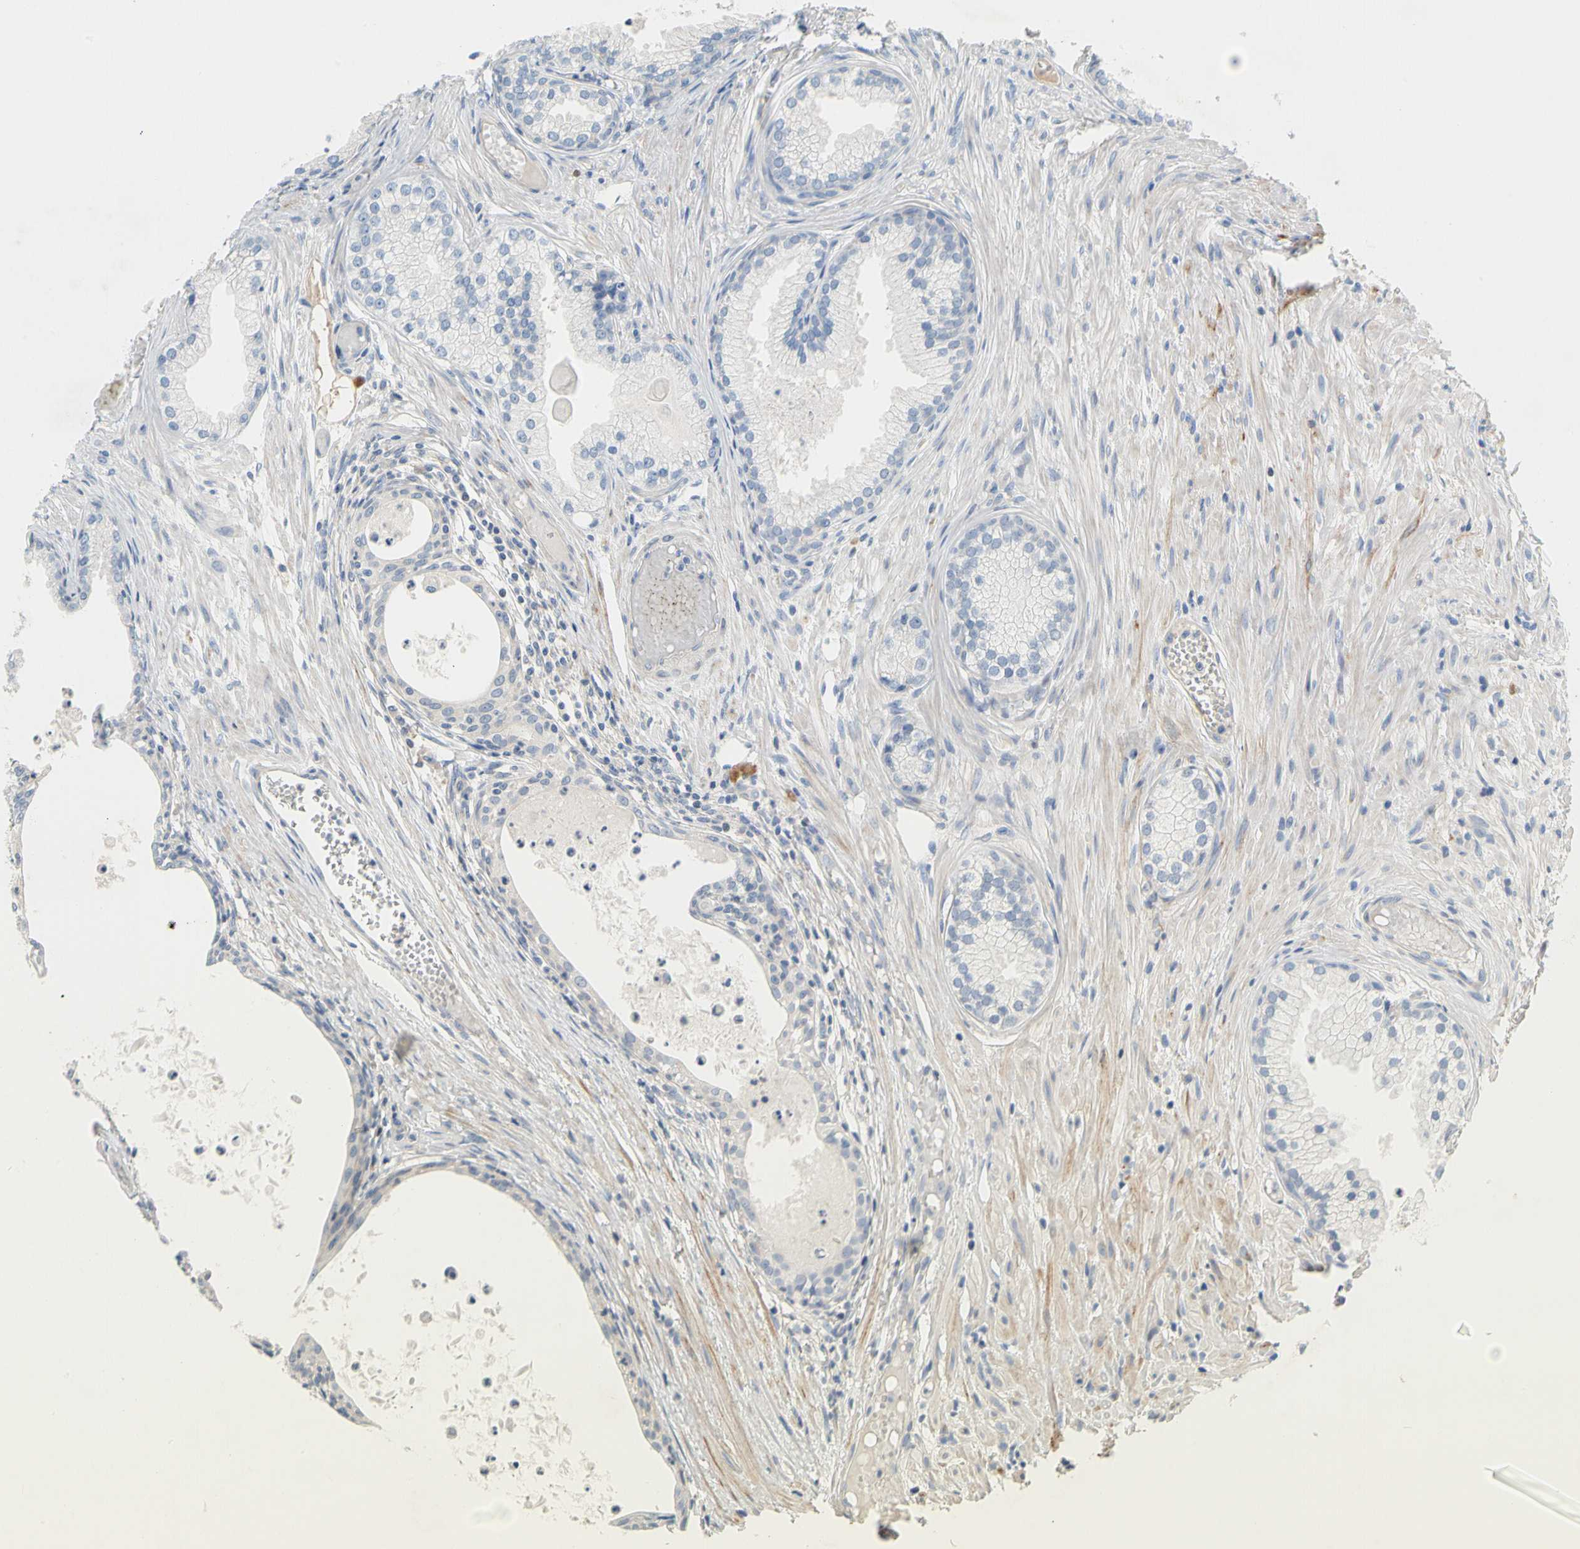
{"staining": {"intensity": "negative", "quantity": "none", "location": "none"}, "tissue": "prostate cancer", "cell_type": "Tumor cells", "image_type": "cancer", "snomed": [{"axis": "morphology", "description": "Adenocarcinoma, Low grade"}, {"axis": "topography", "description": "Prostate"}], "caption": "This is an immunohistochemistry photomicrograph of human prostate cancer (low-grade adenocarcinoma). There is no expression in tumor cells.", "gene": "CCM2L", "patient": {"sex": "male", "age": 72}}